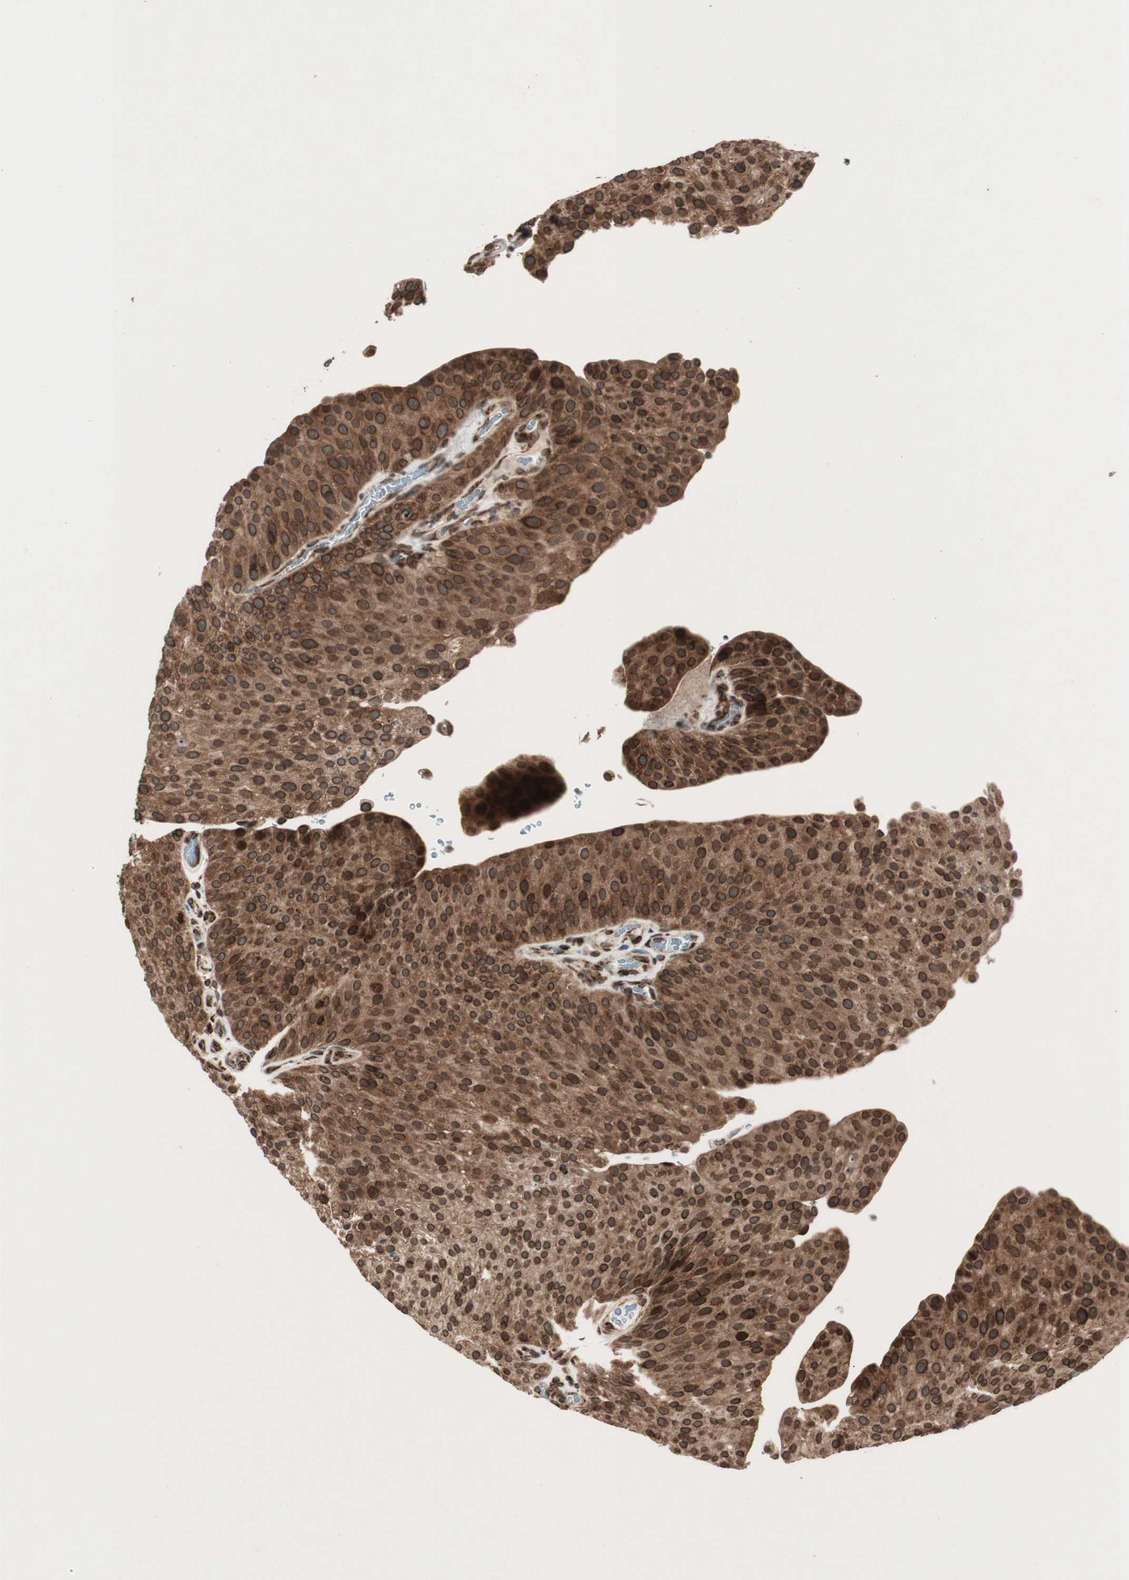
{"staining": {"intensity": "strong", "quantity": ">75%", "location": "cytoplasmic/membranous,nuclear"}, "tissue": "urothelial cancer", "cell_type": "Tumor cells", "image_type": "cancer", "snomed": [{"axis": "morphology", "description": "Urothelial carcinoma, Low grade"}, {"axis": "topography", "description": "Smooth muscle"}, {"axis": "topography", "description": "Urinary bladder"}], "caption": "About >75% of tumor cells in human urothelial cancer show strong cytoplasmic/membranous and nuclear protein expression as visualized by brown immunohistochemical staining.", "gene": "NUP62", "patient": {"sex": "male", "age": 60}}